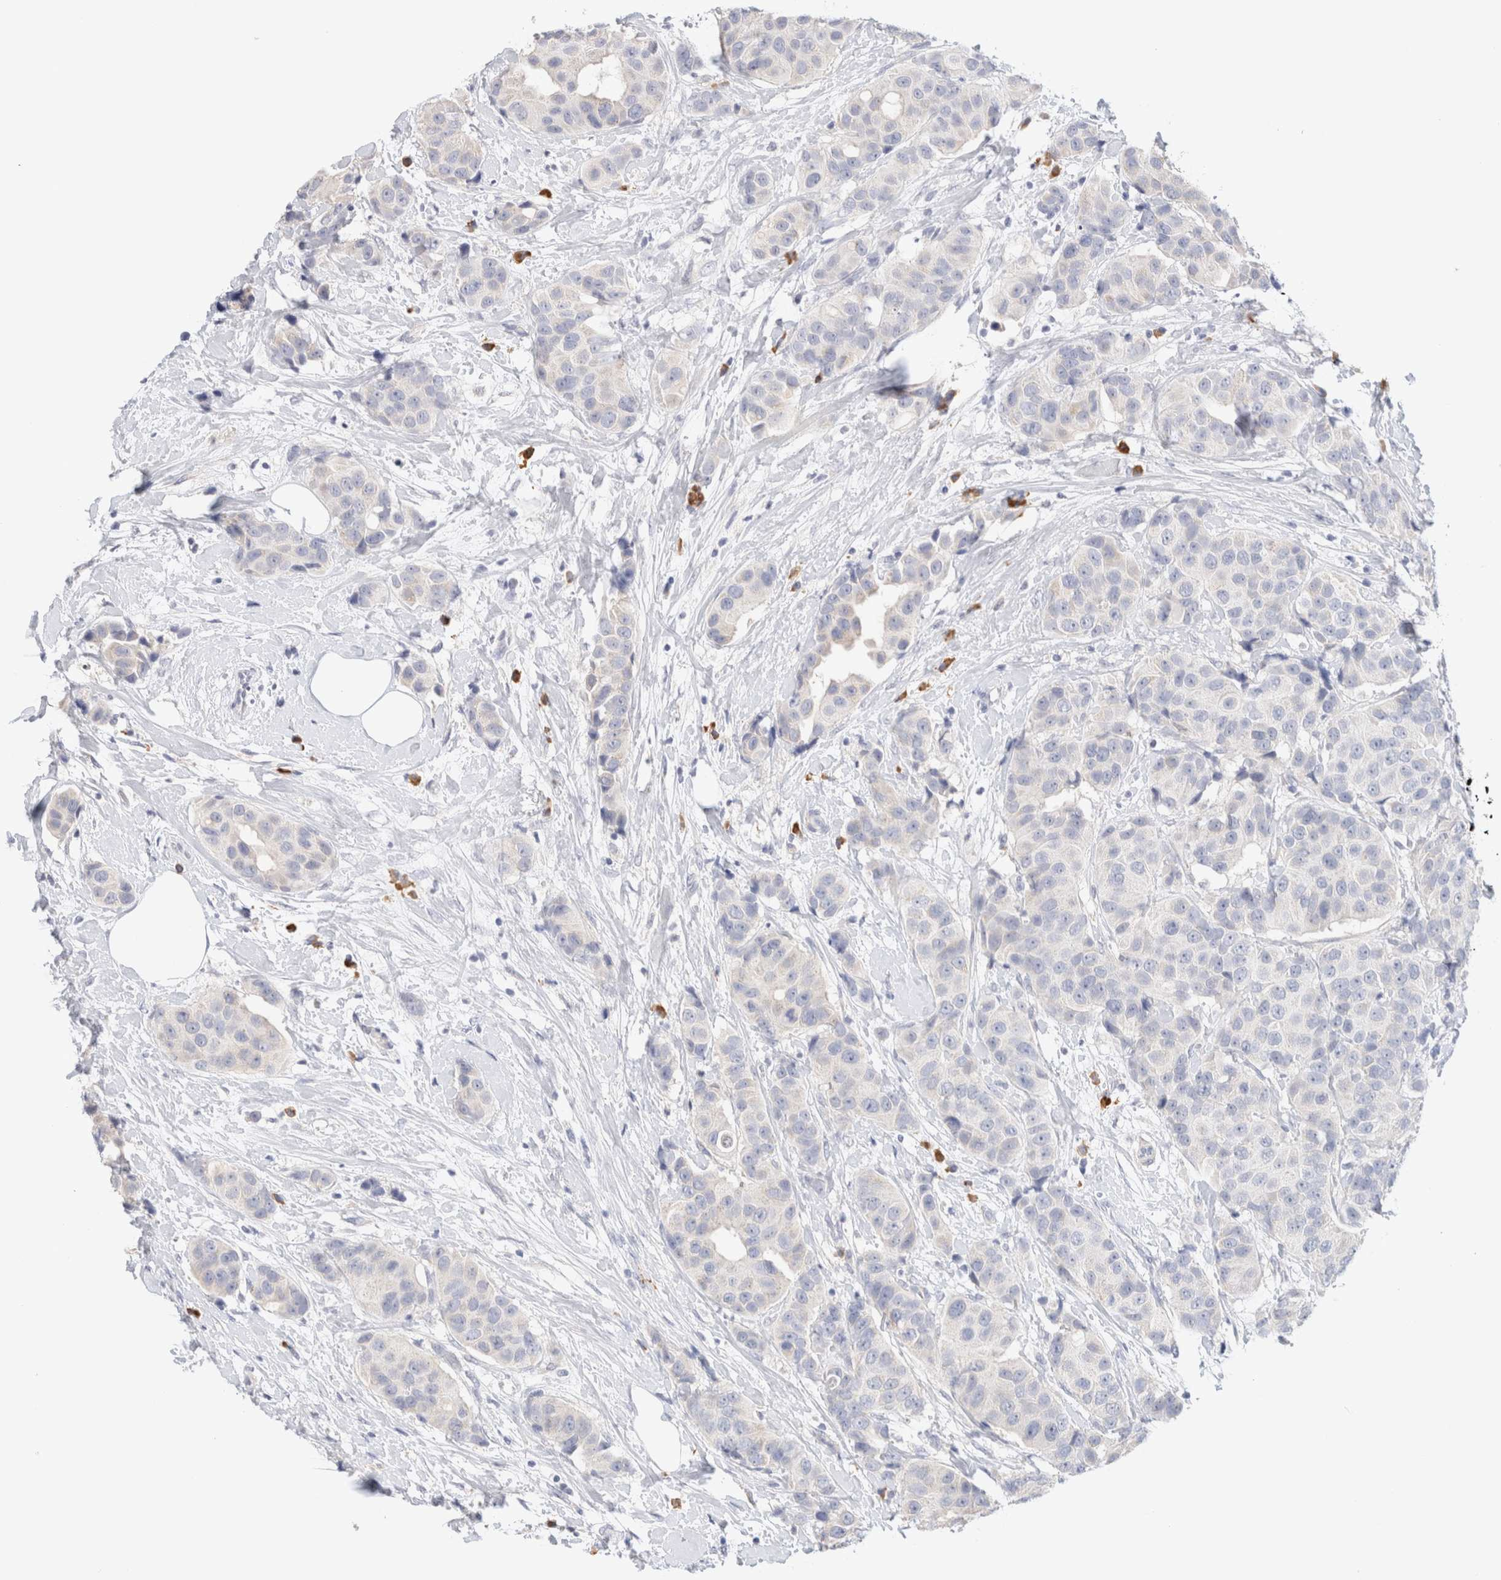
{"staining": {"intensity": "negative", "quantity": "none", "location": "none"}, "tissue": "breast cancer", "cell_type": "Tumor cells", "image_type": "cancer", "snomed": [{"axis": "morphology", "description": "Normal tissue, NOS"}, {"axis": "morphology", "description": "Duct carcinoma"}, {"axis": "topography", "description": "Breast"}], "caption": "Immunohistochemistry (IHC) micrograph of infiltrating ductal carcinoma (breast) stained for a protein (brown), which exhibits no expression in tumor cells.", "gene": "GADD45G", "patient": {"sex": "female", "age": 39}}